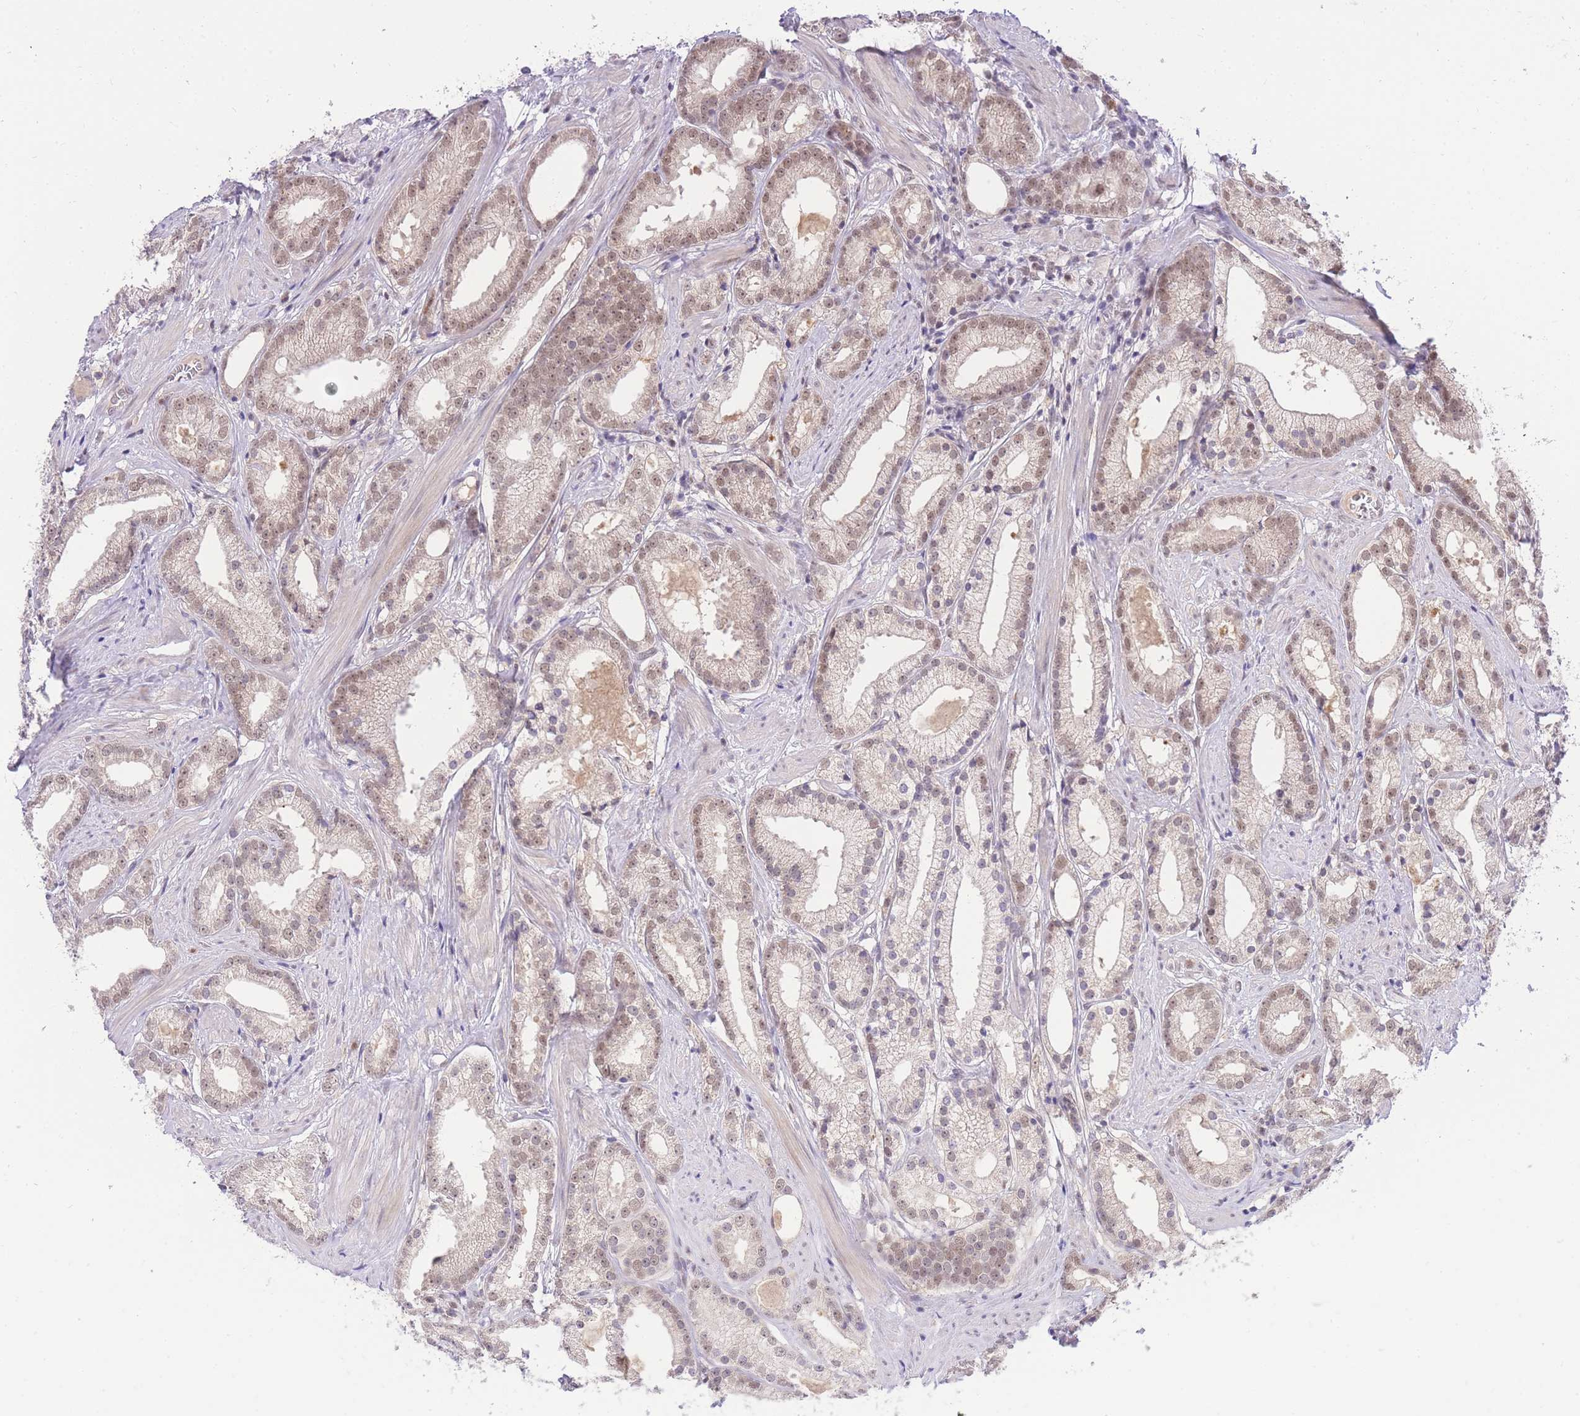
{"staining": {"intensity": "weak", "quantity": ">75%", "location": "cytoplasmic/membranous,nuclear"}, "tissue": "prostate cancer", "cell_type": "Tumor cells", "image_type": "cancer", "snomed": [{"axis": "morphology", "description": "Adenocarcinoma, Low grade"}, {"axis": "topography", "description": "Prostate"}], "caption": "Prostate cancer was stained to show a protein in brown. There is low levels of weak cytoplasmic/membranous and nuclear staining in about >75% of tumor cells.", "gene": "PUS10", "patient": {"sex": "male", "age": 57}}